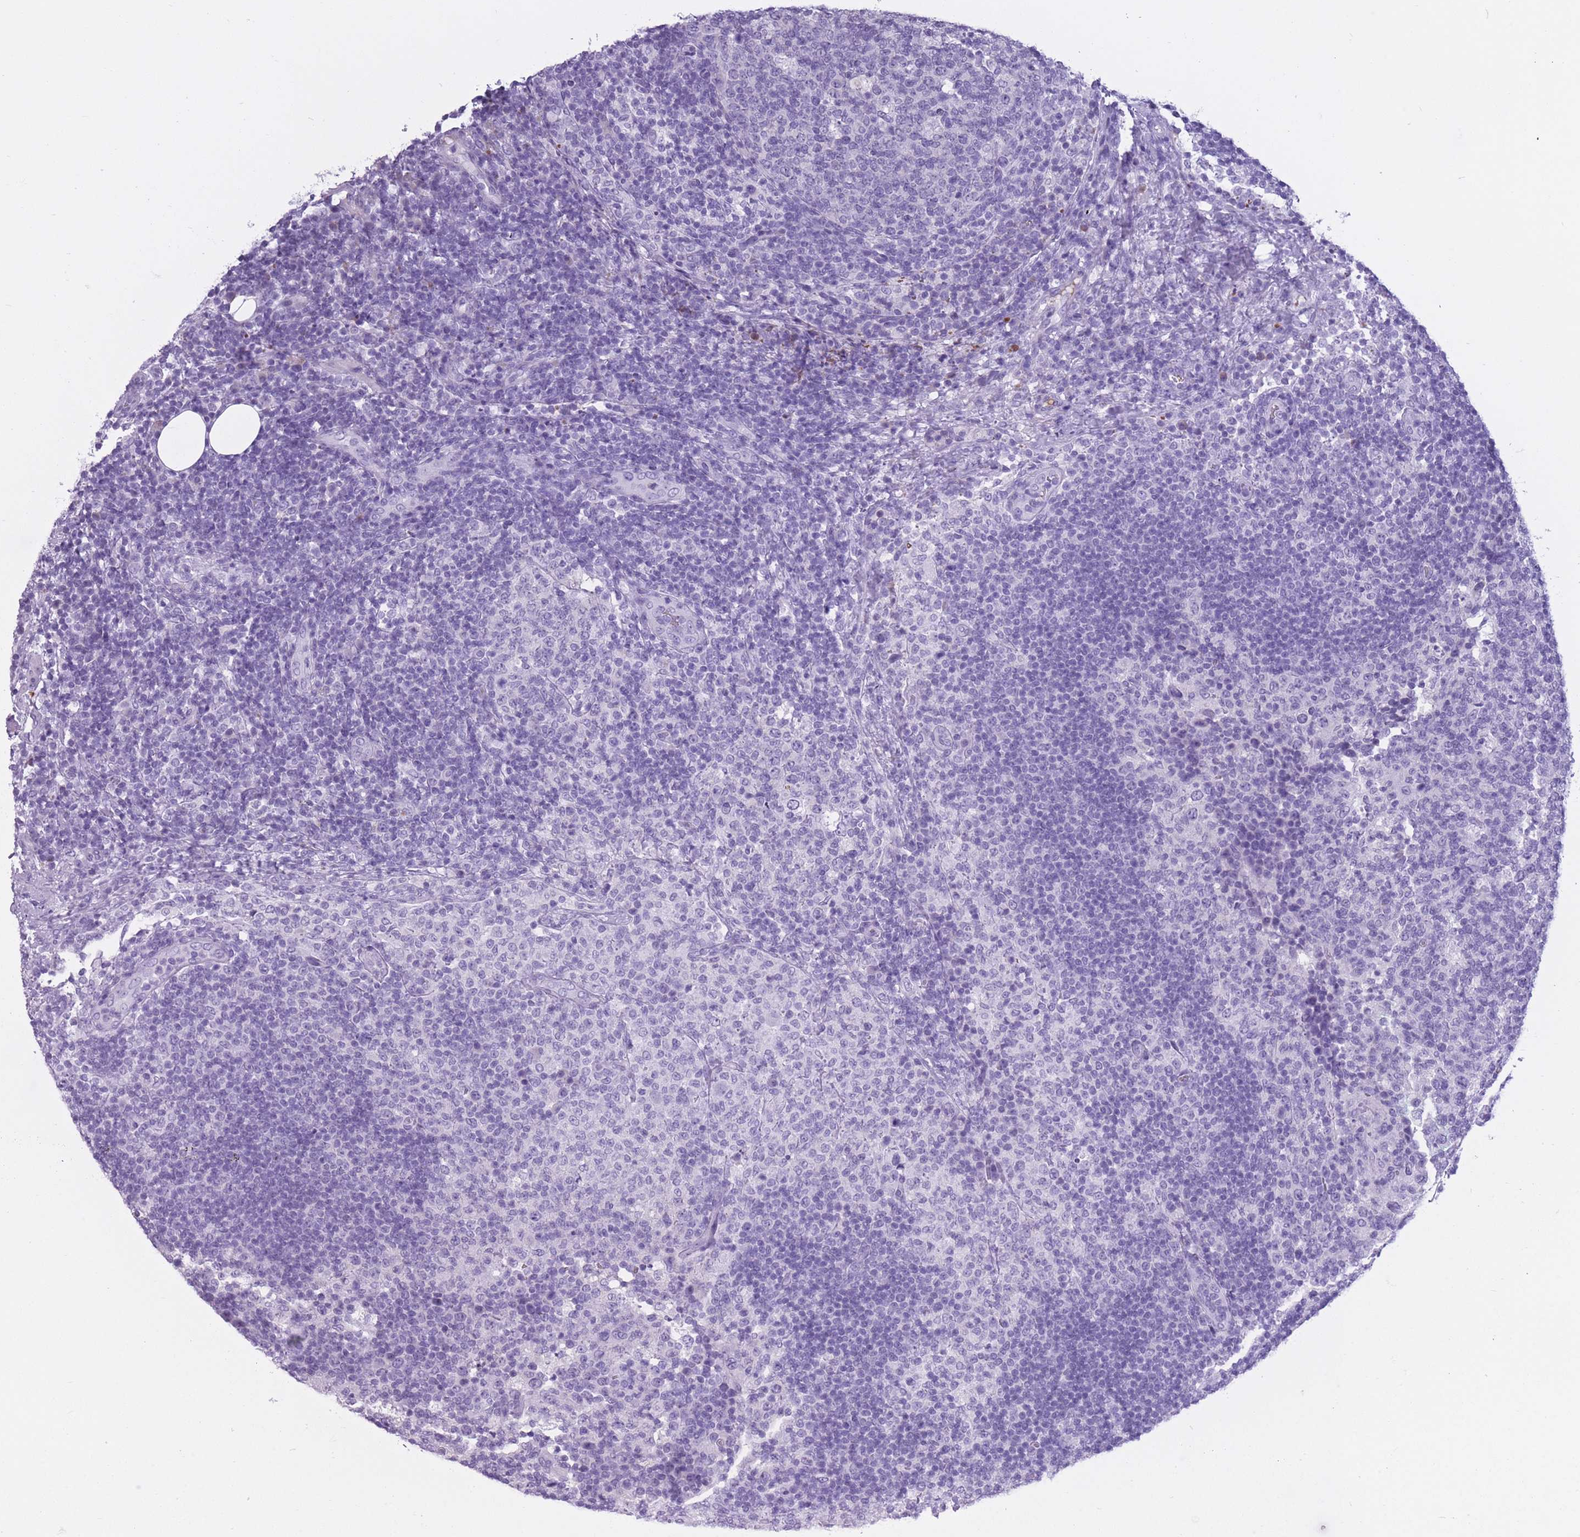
{"staining": {"intensity": "negative", "quantity": "none", "location": "none"}, "tissue": "lymph node", "cell_type": "Germinal center cells", "image_type": "normal", "snomed": [{"axis": "morphology", "description": "Normal tissue, NOS"}, {"axis": "topography", "description": "Lymph node"}], "caption": "DAB (3,3'-diaminobenzidine) immunohistochemical staining of unremarkable human lymph node reveals no significant staining in germinal center cells.", "gene": "OR7C1", "patient": {"sex": "female", "age": 31}}